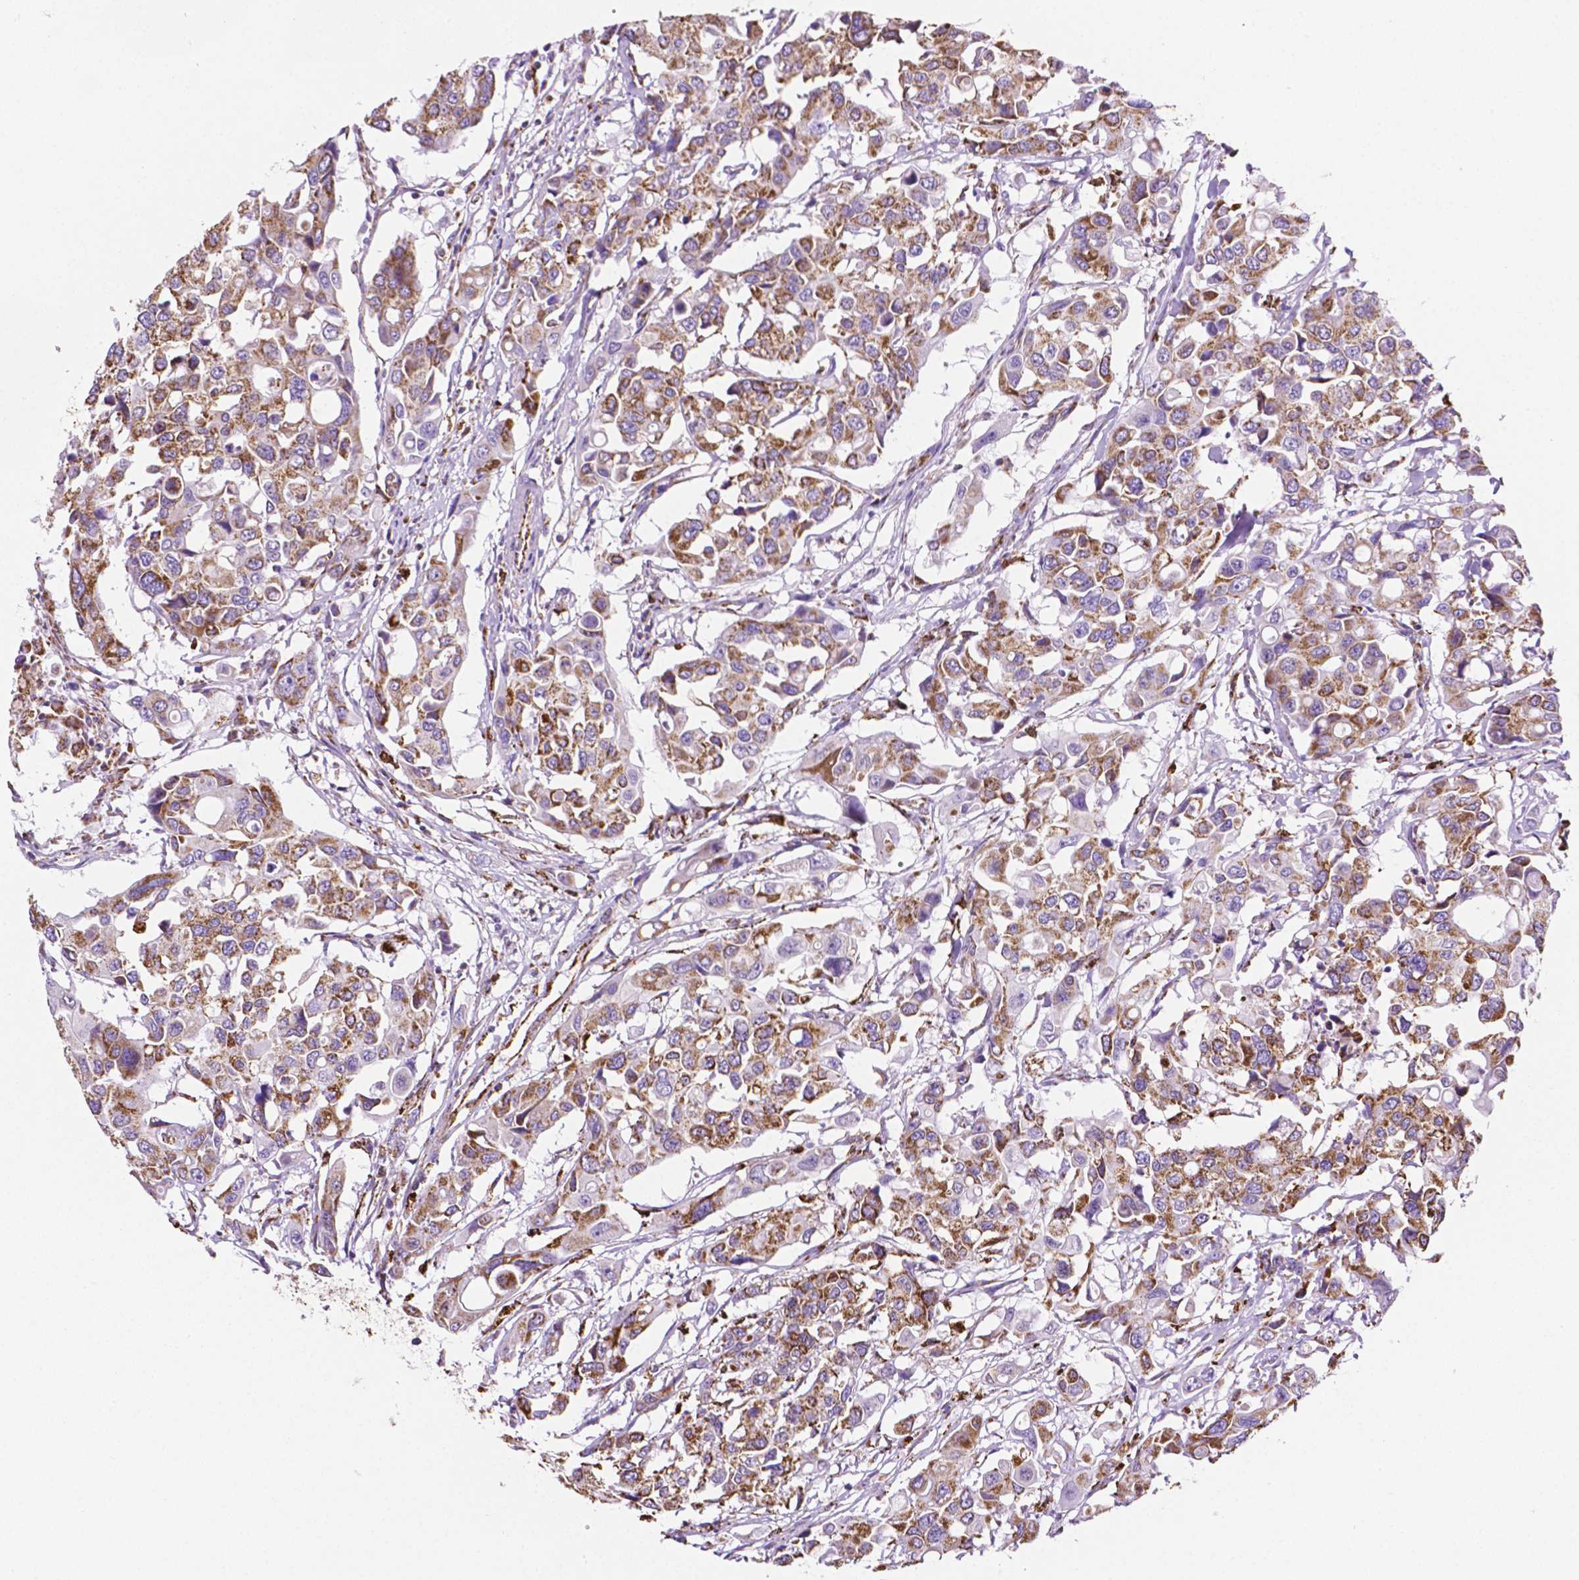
{"staining": {"intensity": "moderate", "quantity": ">75%", "location": "cytoplasmic/membranous"}, "tissue": "colorectal cancer", "cell_type": "Tumor cells", "image_type": "cancer", "snomed": [{"axis": "morphology", "description": "Adenocarcinoma, NOS"}, {"axis": "topography", "description": "Colon"}], "caption": "This histopathology image demonstrates IHC staining of adenocarcinoma (colorectal), with medium moderate cytoplasmic/membranous expression in approximately >75% of tumor cells.", "gene": "RMDN3", "patient": {"sex": "male", "age": 77}}